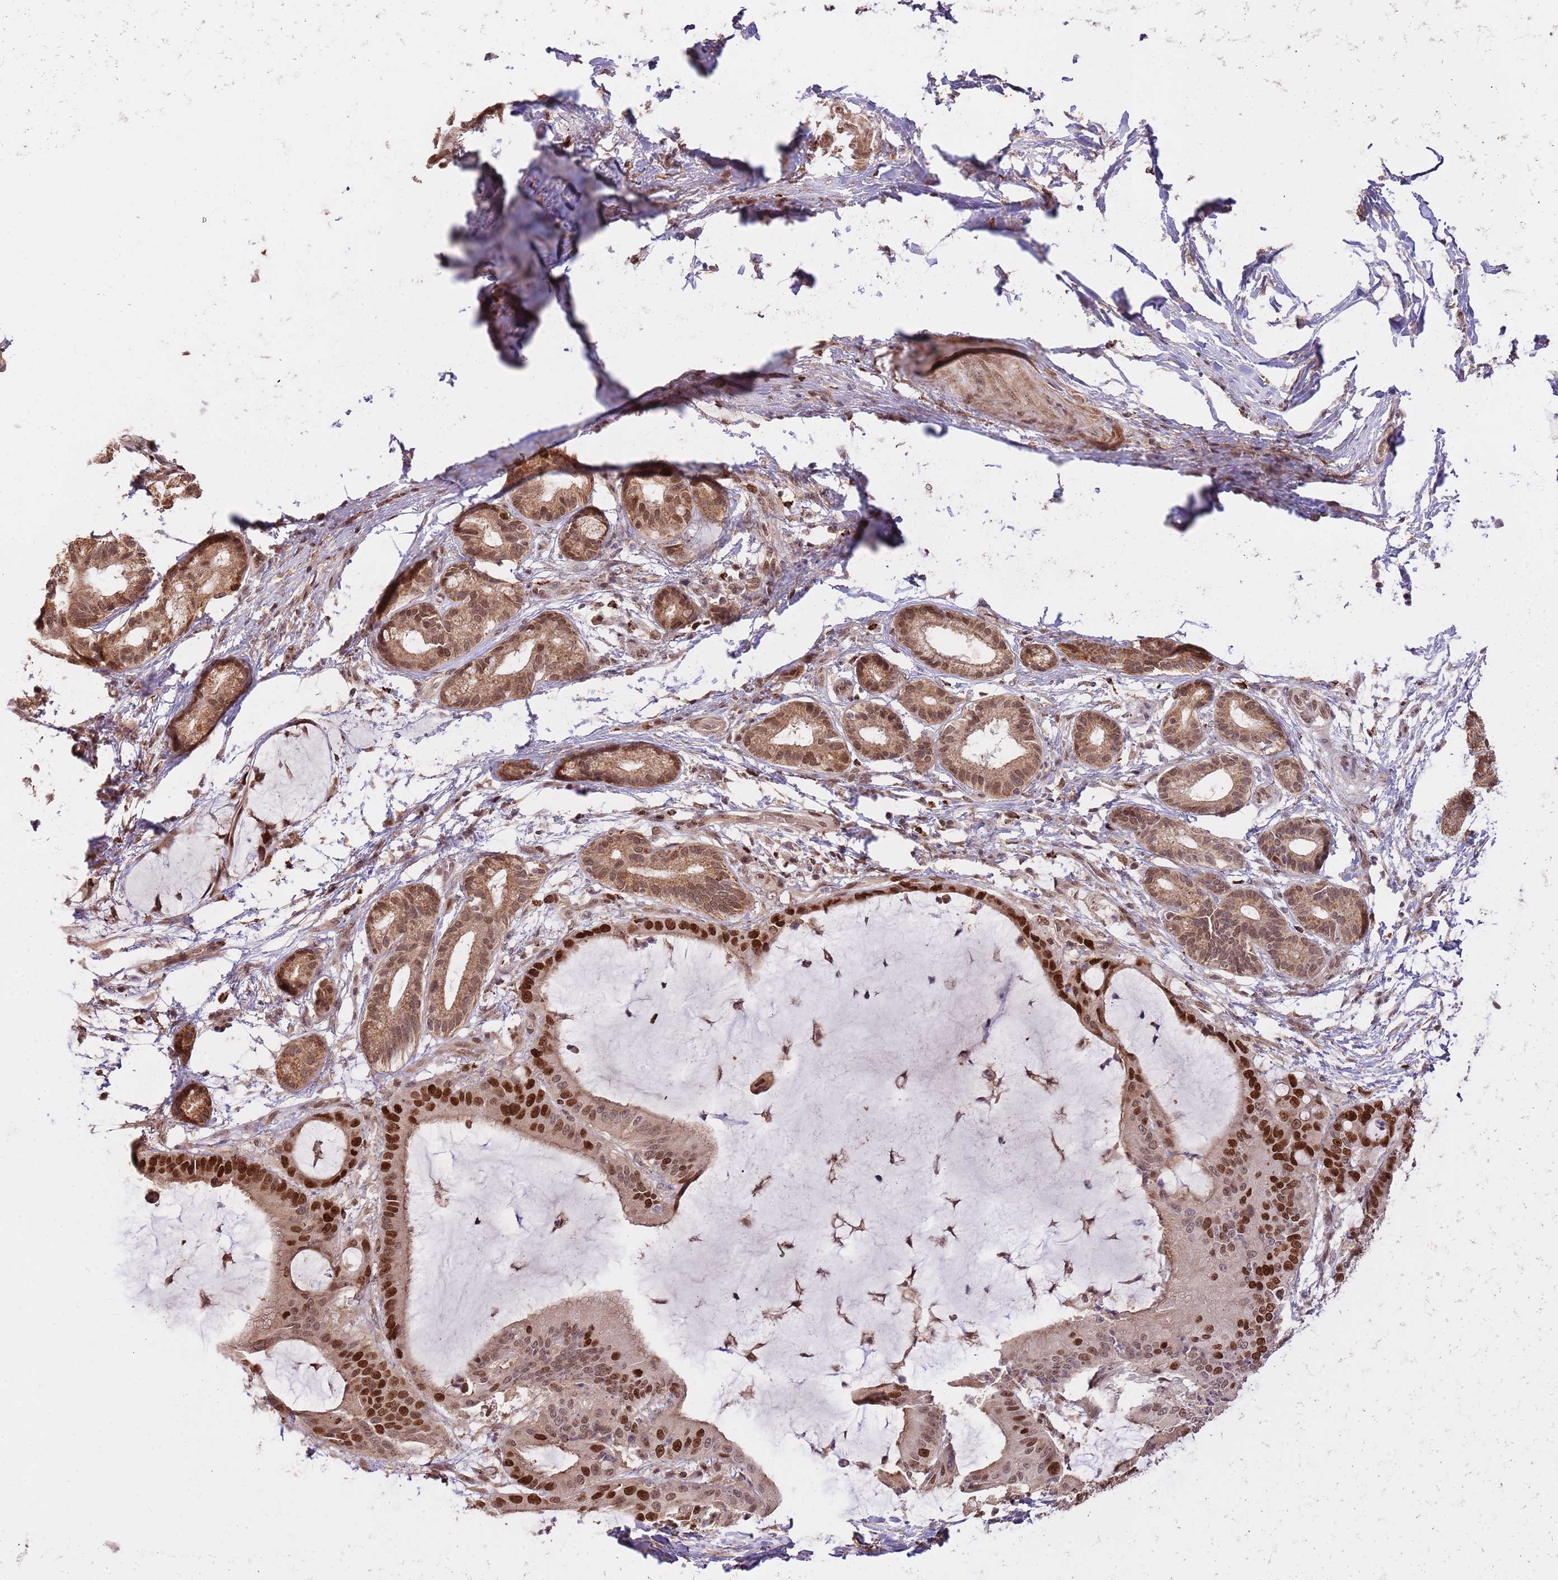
{"staining": {"intensity": "strong", "quantity": "25%-75%", "location": "nuclear"}, "tissue": "liver cancer", "cell_type": "Tumor cells", "image_type": "cancer", "snomed": [{"axis": "morphology", "description": "Normal tissue, NOS"}, {"axis": "morphology", "description": "Cholangiocarcinoma"}, {"axis": "topography", "description": "Liver"}, {"axis": "topography", "description": "Peripheral nerve tissue"}], "caption": "Liver cancer (cholangiocarcinoma) stained for a protein displays strong nuclear positivity in tumor cells.", "gene": "RIF1", "patient": {"sex": "female", "age": 73}}